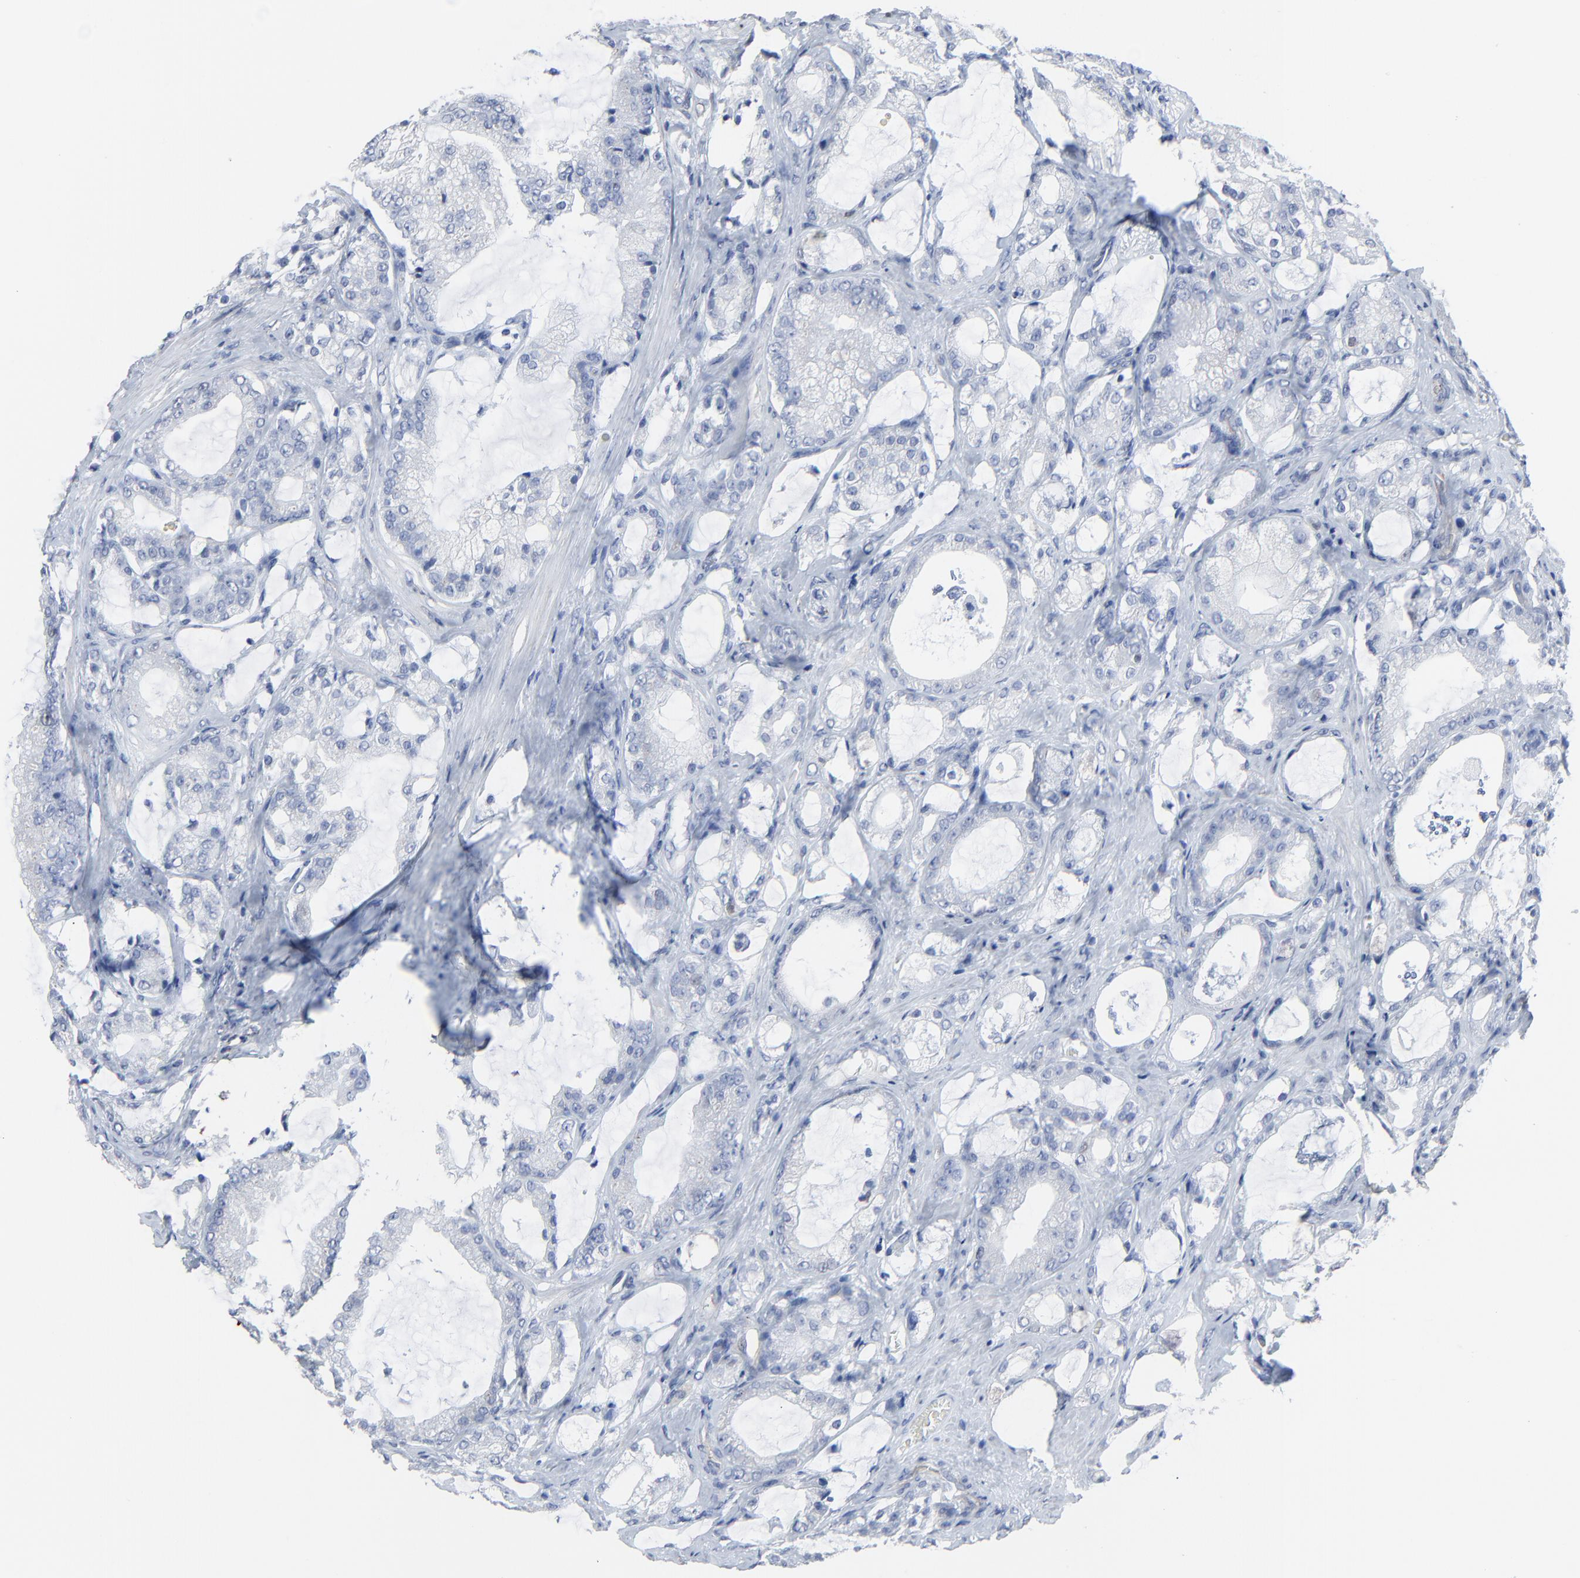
{"staining": {"intensity": "negative", "quantity": "none", "location": "none"}, "tissue": "prostate cancer", "cell_type": "Tumor cells", "image_type": "cancer", "snomed": [{"axis": "morphology", "description": "Adenocarcinoma, Medium grade"}, {"axis": "topography", "description": "Prostate"}], "caption": "Tumor cells show no significant expression in prostate medium-grade adenocarcinoma.", "gene": "BIRC3", "patient": {"sex": "male", "age": 70}}